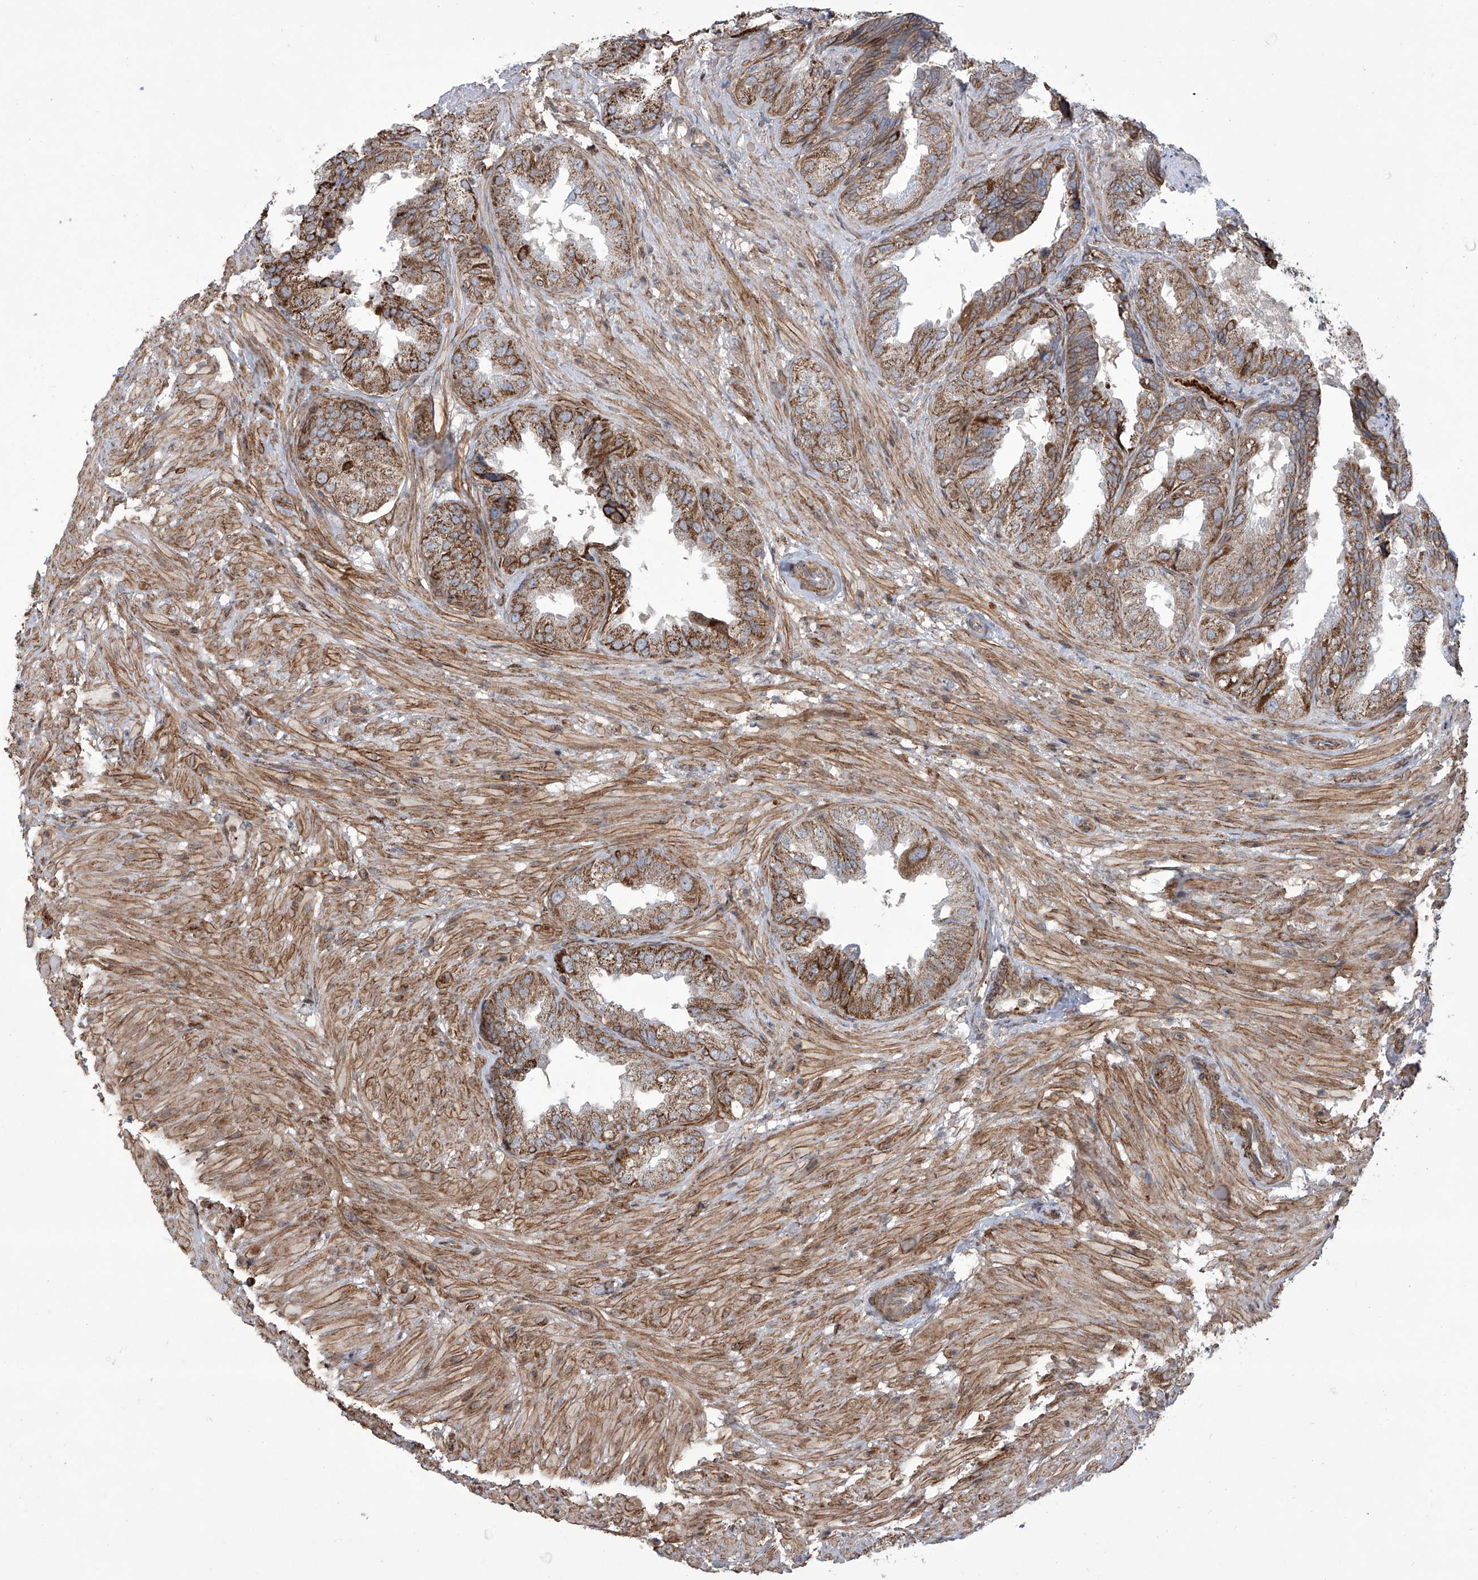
{"staining": {"intensity": "moderate", "quantity": ">75%", "location": "cytoplasmic/membranous"}, "tissue": "seminal vesicle", "cell_type": "Glandular cells", "image_type": "normal", "snomed": [{"axis": "morphology", "description": "Normal tissue, NOS"}, {"axis": "topography", "description": "Seminal veicle"}, {"axis": "topography", "description": "Peripheral nerve tissue"}], "caption": "Immunohistochemical staining of unremarkable seminal vesicle demonstrates medium levels of moderate cytoplasmic/membranous staining in about >75% of glandular cells.", "gene": "APAF1", "patient": {"sex": "male", "age": 63}}